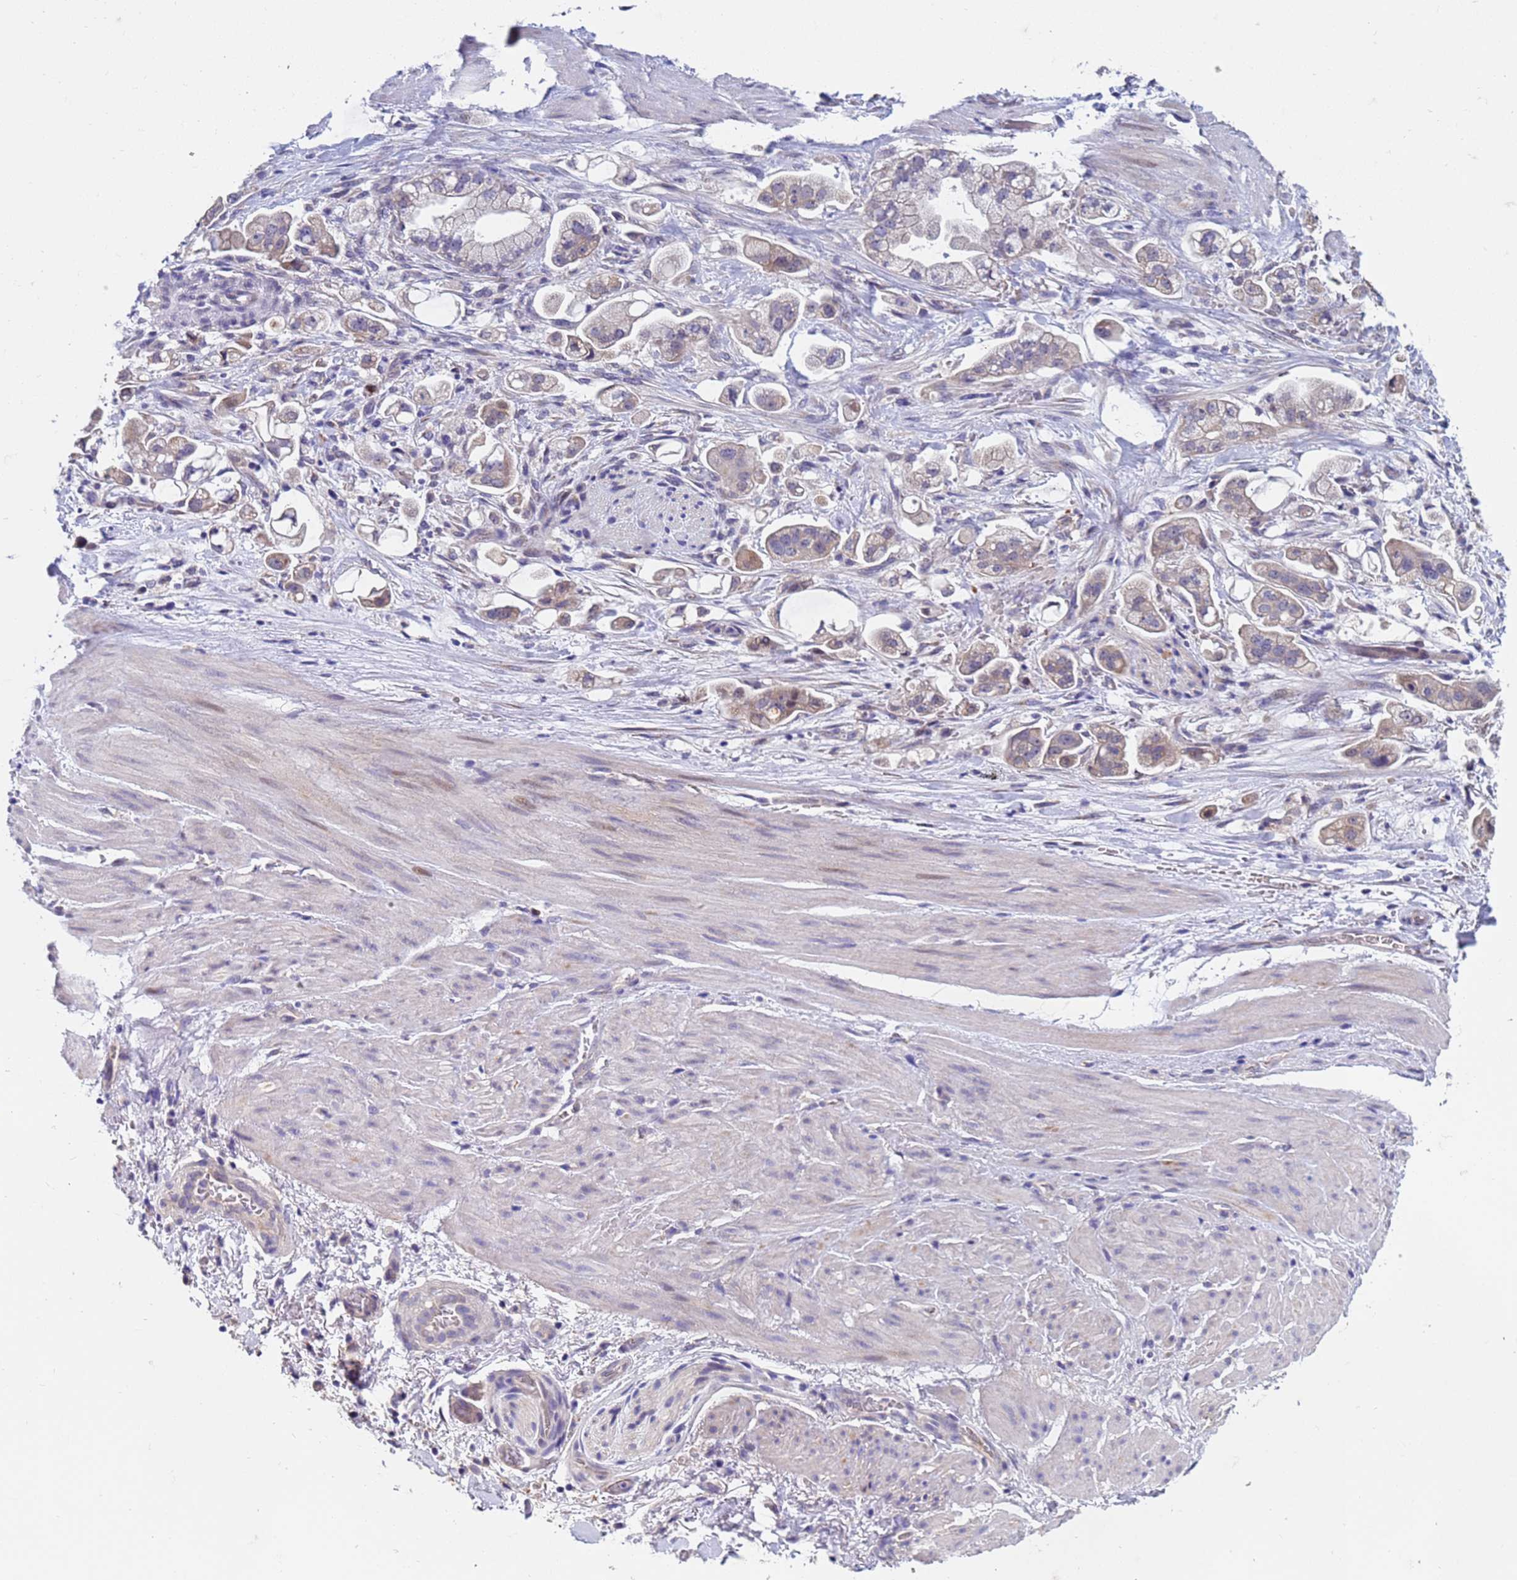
{"staining": {"intensity": "weak", "quantity": "25%-75%", "location": "cytoplasmic/membranous"}, "tissue": "stomach cancer", "cell_type": "Tumor cells", "image_type": "cancer", "snomed": [{"axis": "morphology", "description": "Adenocarcinoma, NOS"}, {"axis": "topography", "description": "Stomach"}], "caption": "Brown immunohistochemical staining in adenocarcinoma (stomach) shows weak cytoplasmic/membranous positivity in about 25%-75% of tumor cells.", "gene": "IHO1", "patient": {"sex": "male", "age": 62}}